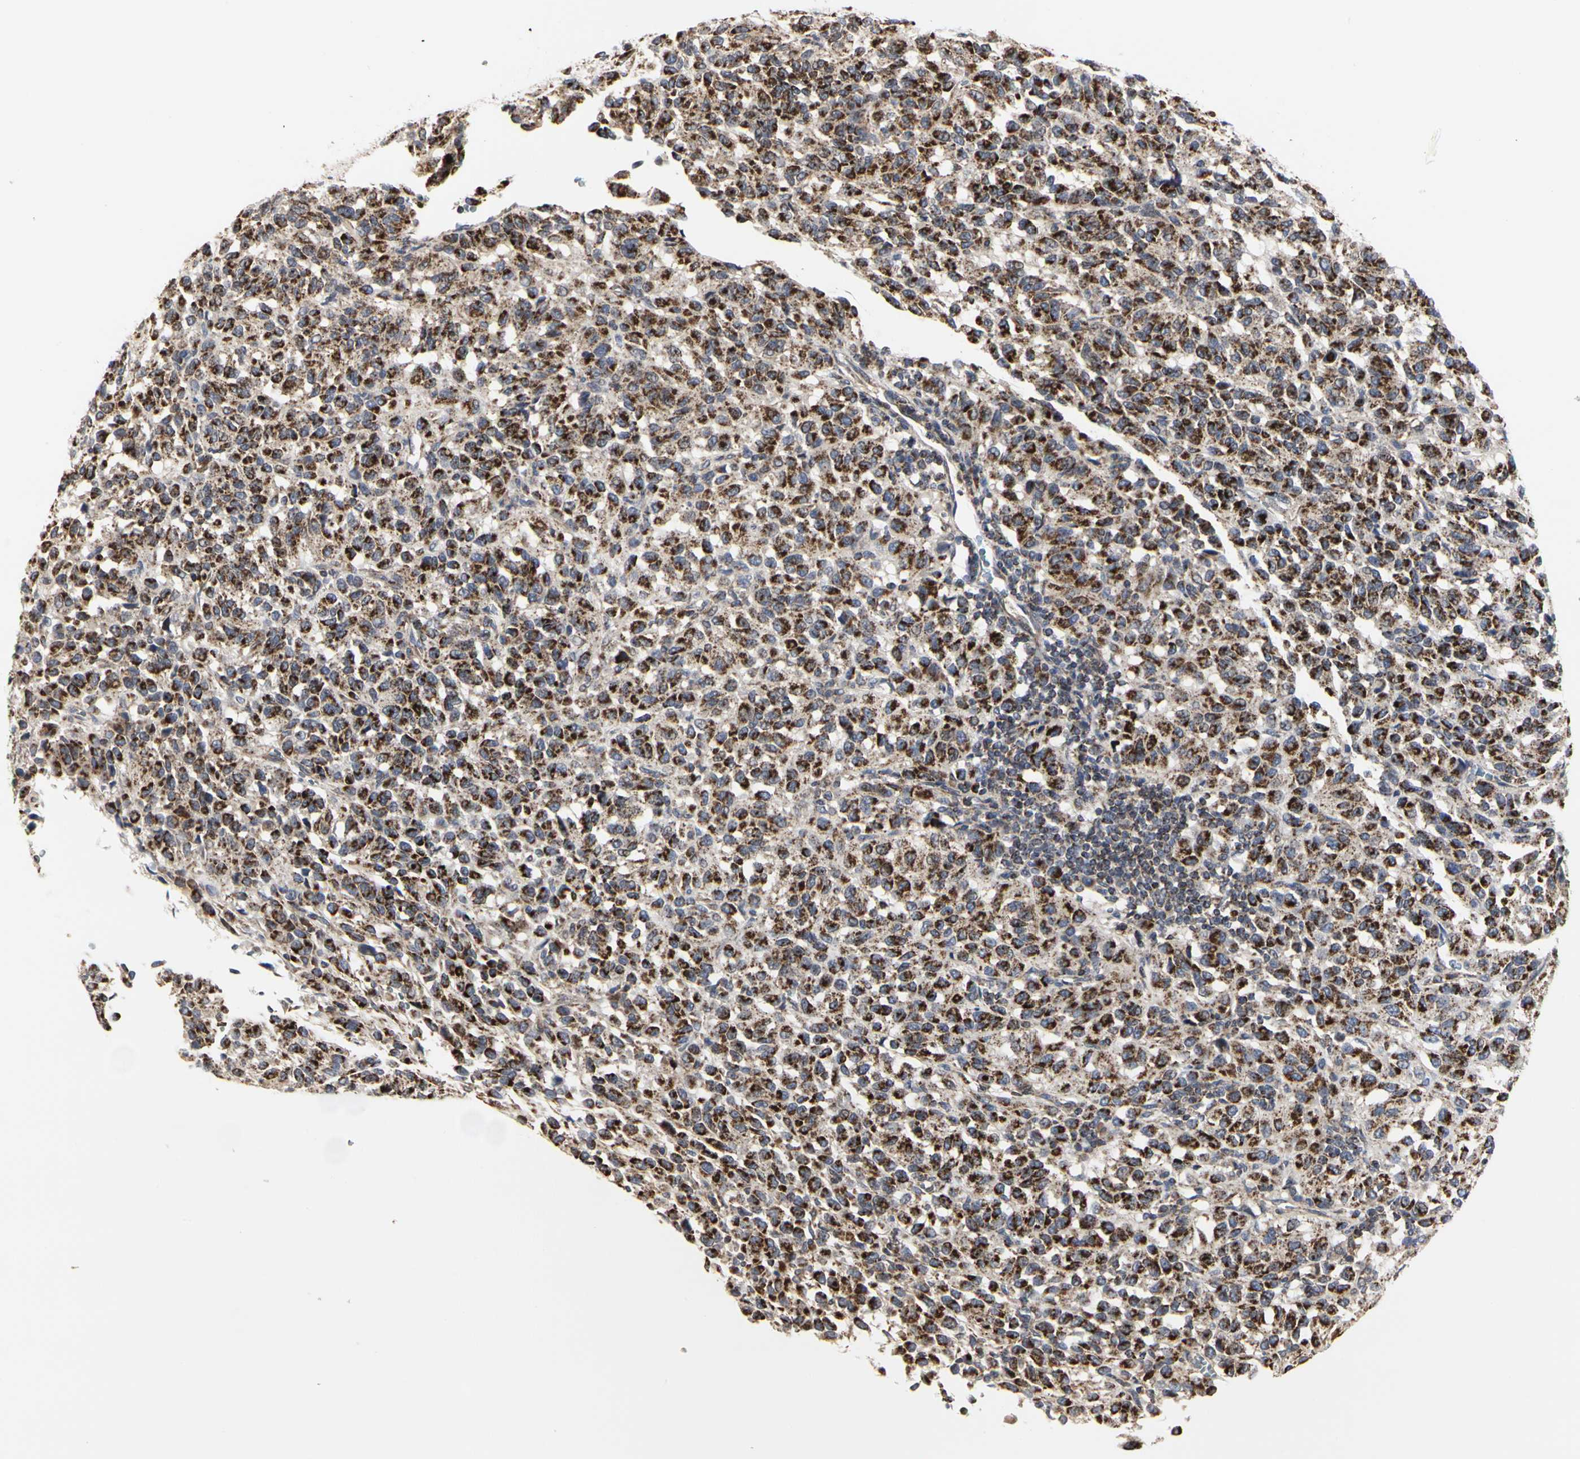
{"staining": {"intensity": "strong", "quantity": ">75%", "location": "cytoplasmic/membranous"}, "tissue": "melanoma", "cell_type": "Tumor cells", "image_type": "cancer", "snomed": [{"axis": "morphology", "description": "Malignant melanoma, Metastatic site"}, {"axis": "topography", "description": "Lung"}], "caption": "Human melanoma stained with a protein marker displays strong staining in tumor cells.", "gene": "TSKU", "patient": {"sex": "male", "age": 64}}